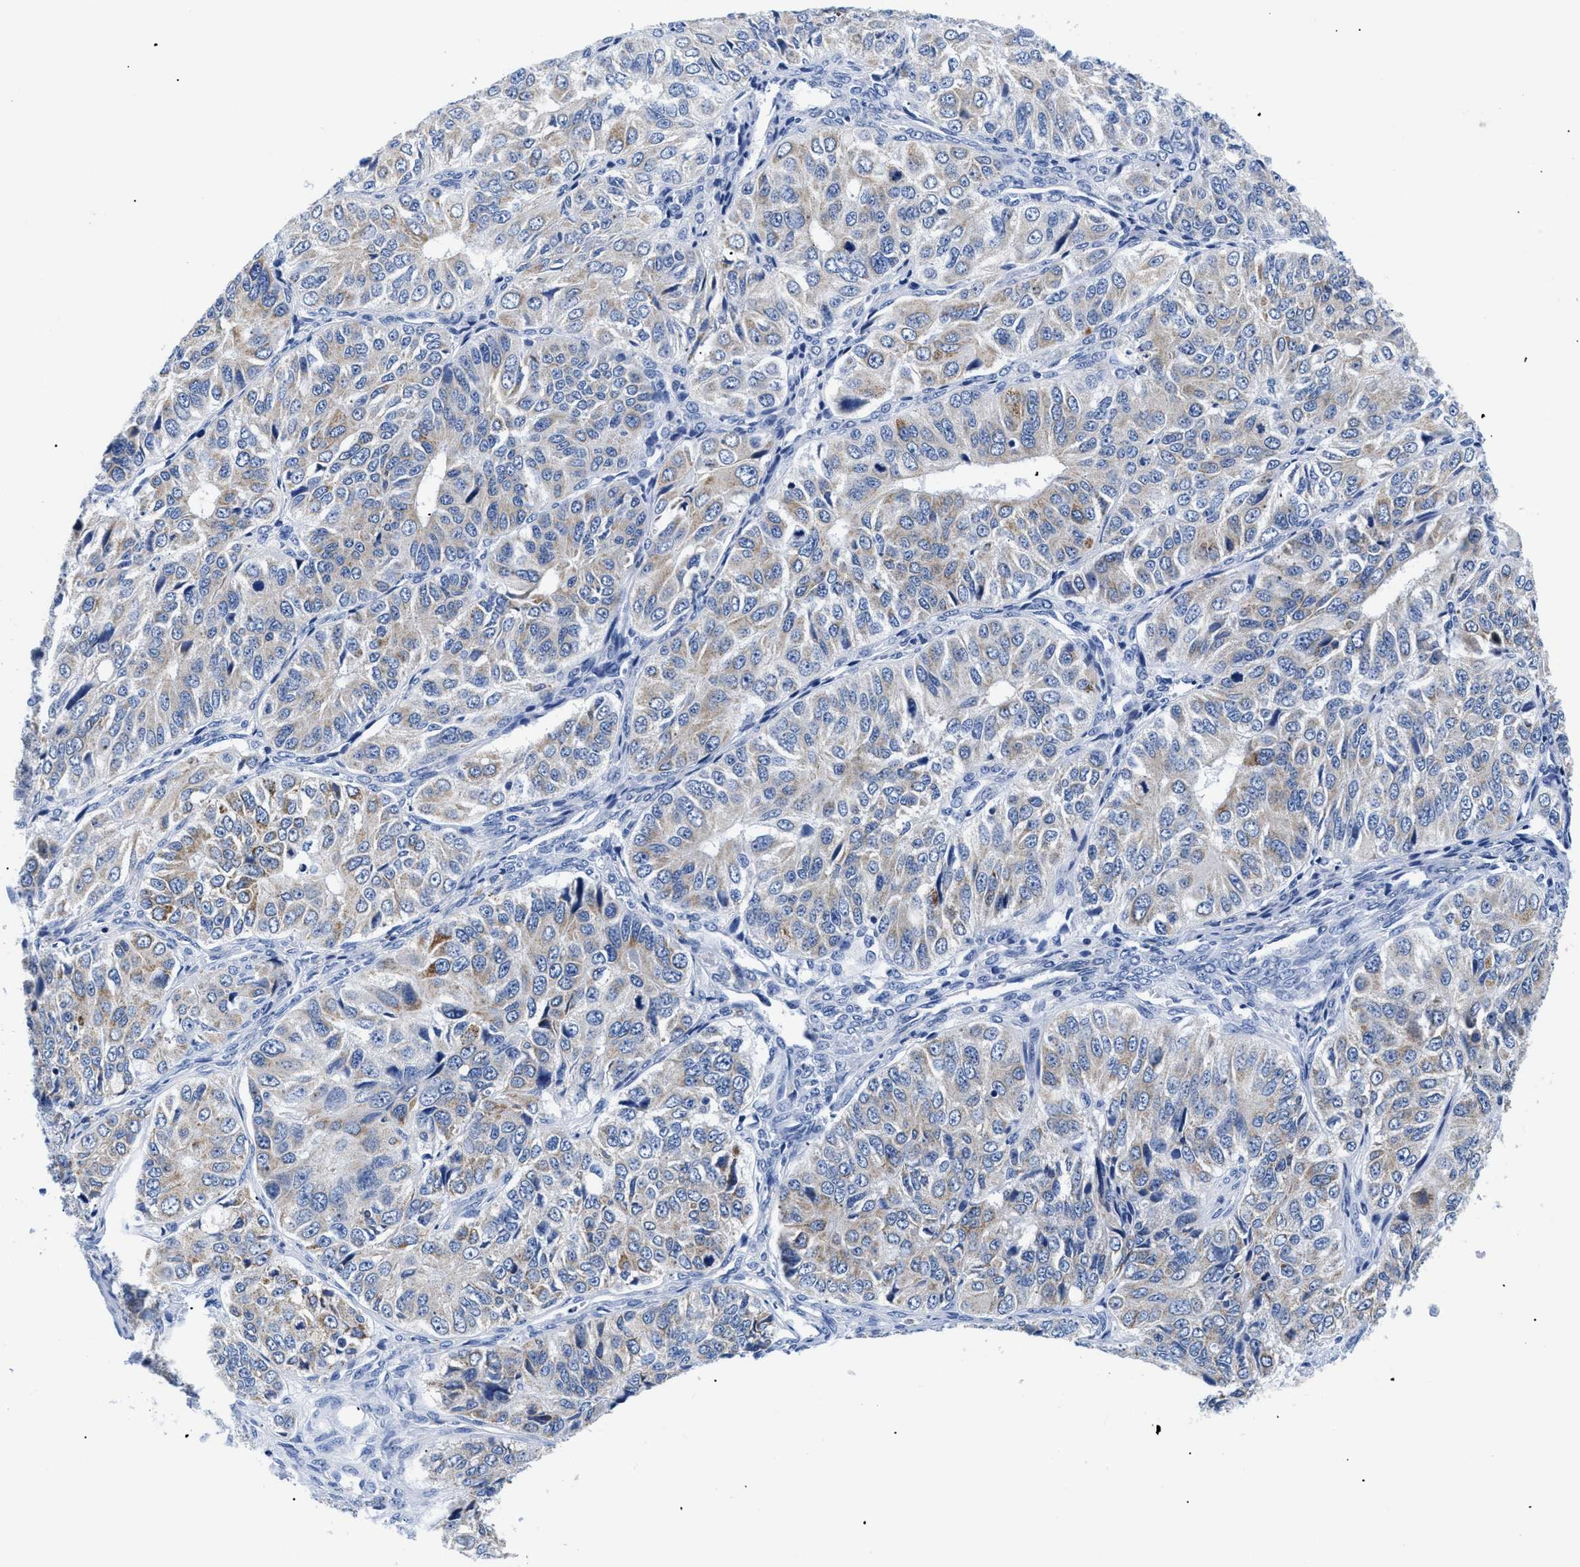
{"staining": {"intensity": "weak", "quantity": "25%-75%", "location": "cytoplasmic/membranous"}, "tissue": "ovarian cancer", "cell_type": "Tumor cells", "image_type": "cancer", "snomed": [{"axis": "morphology", "description": "Carcinoma, endometroid"}, {"axis": "topography", "description": "Ovary"}], "caption": "Immunohistochemistry (IHC) micrograph of neoplastic tissue: human ovarian cancer stained using immunohistochemistry demonstrates low levels of weak protein expression localized specifically in the cytoplasmic/membranous of tumor cells, appearing as a cytoplasmic/membranous brown color.", "gene": "GPR149", "patient": {"sex": "female", "age": 51}}